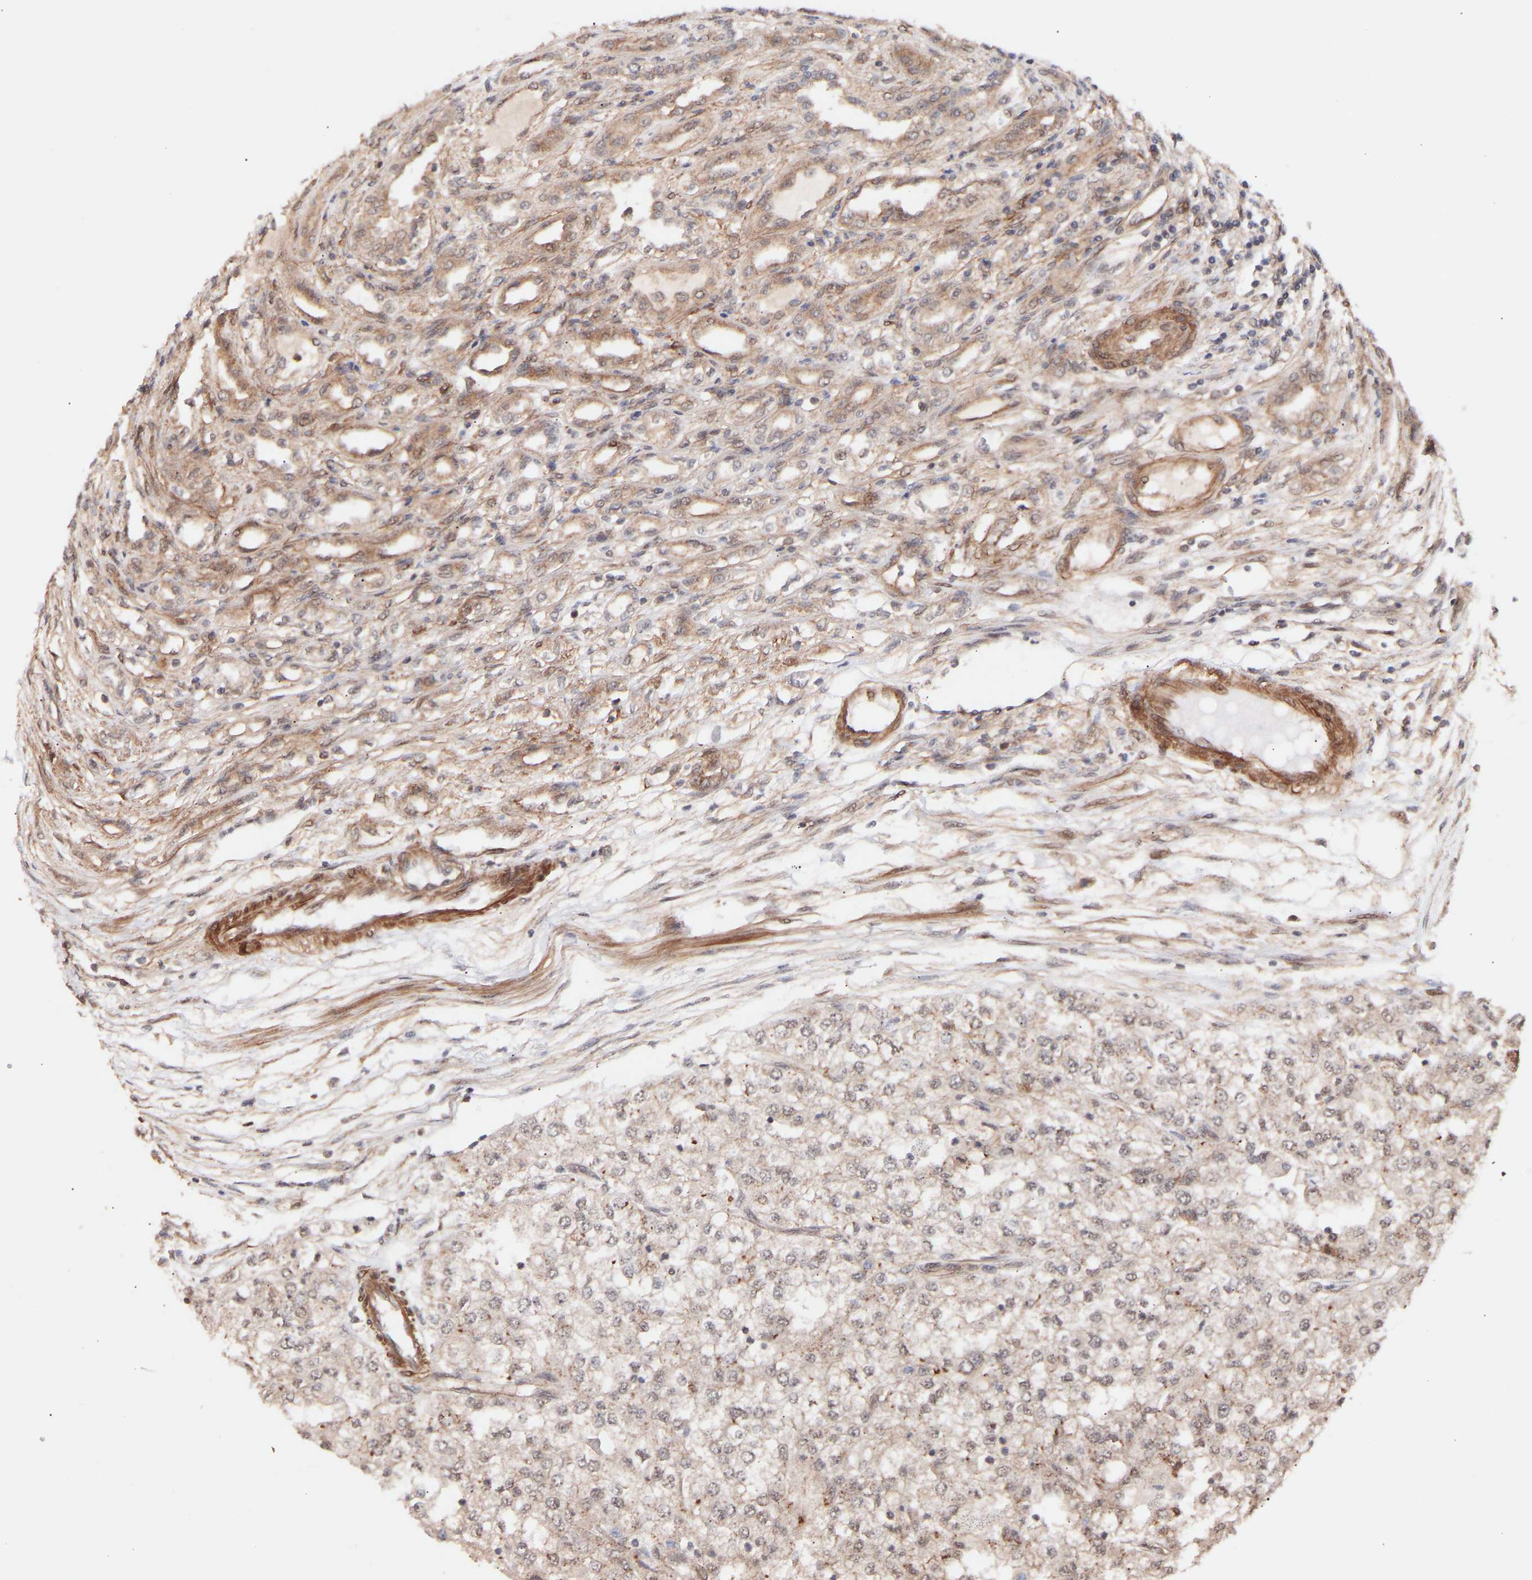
{"staining": {"intensity": "weak", "quantity": "<25%", "location": "cytoplasmic/membranous,nuclear"}, "tissue": "renal cancer", "cell_type": "Tumor cells", "image_type": "cancer", "snomed": [{"axis": "morphology", "description": "Adenocarcinoma, NOS"}, {"axis": "topography", "description": "Kidney"}], "caption": "A photomicrograph of human adenocarcinoma (renal) is negative for staining in tumor cells.", "gene": "PDLIM5", "patient": {"sex": "female", "age": 54}}